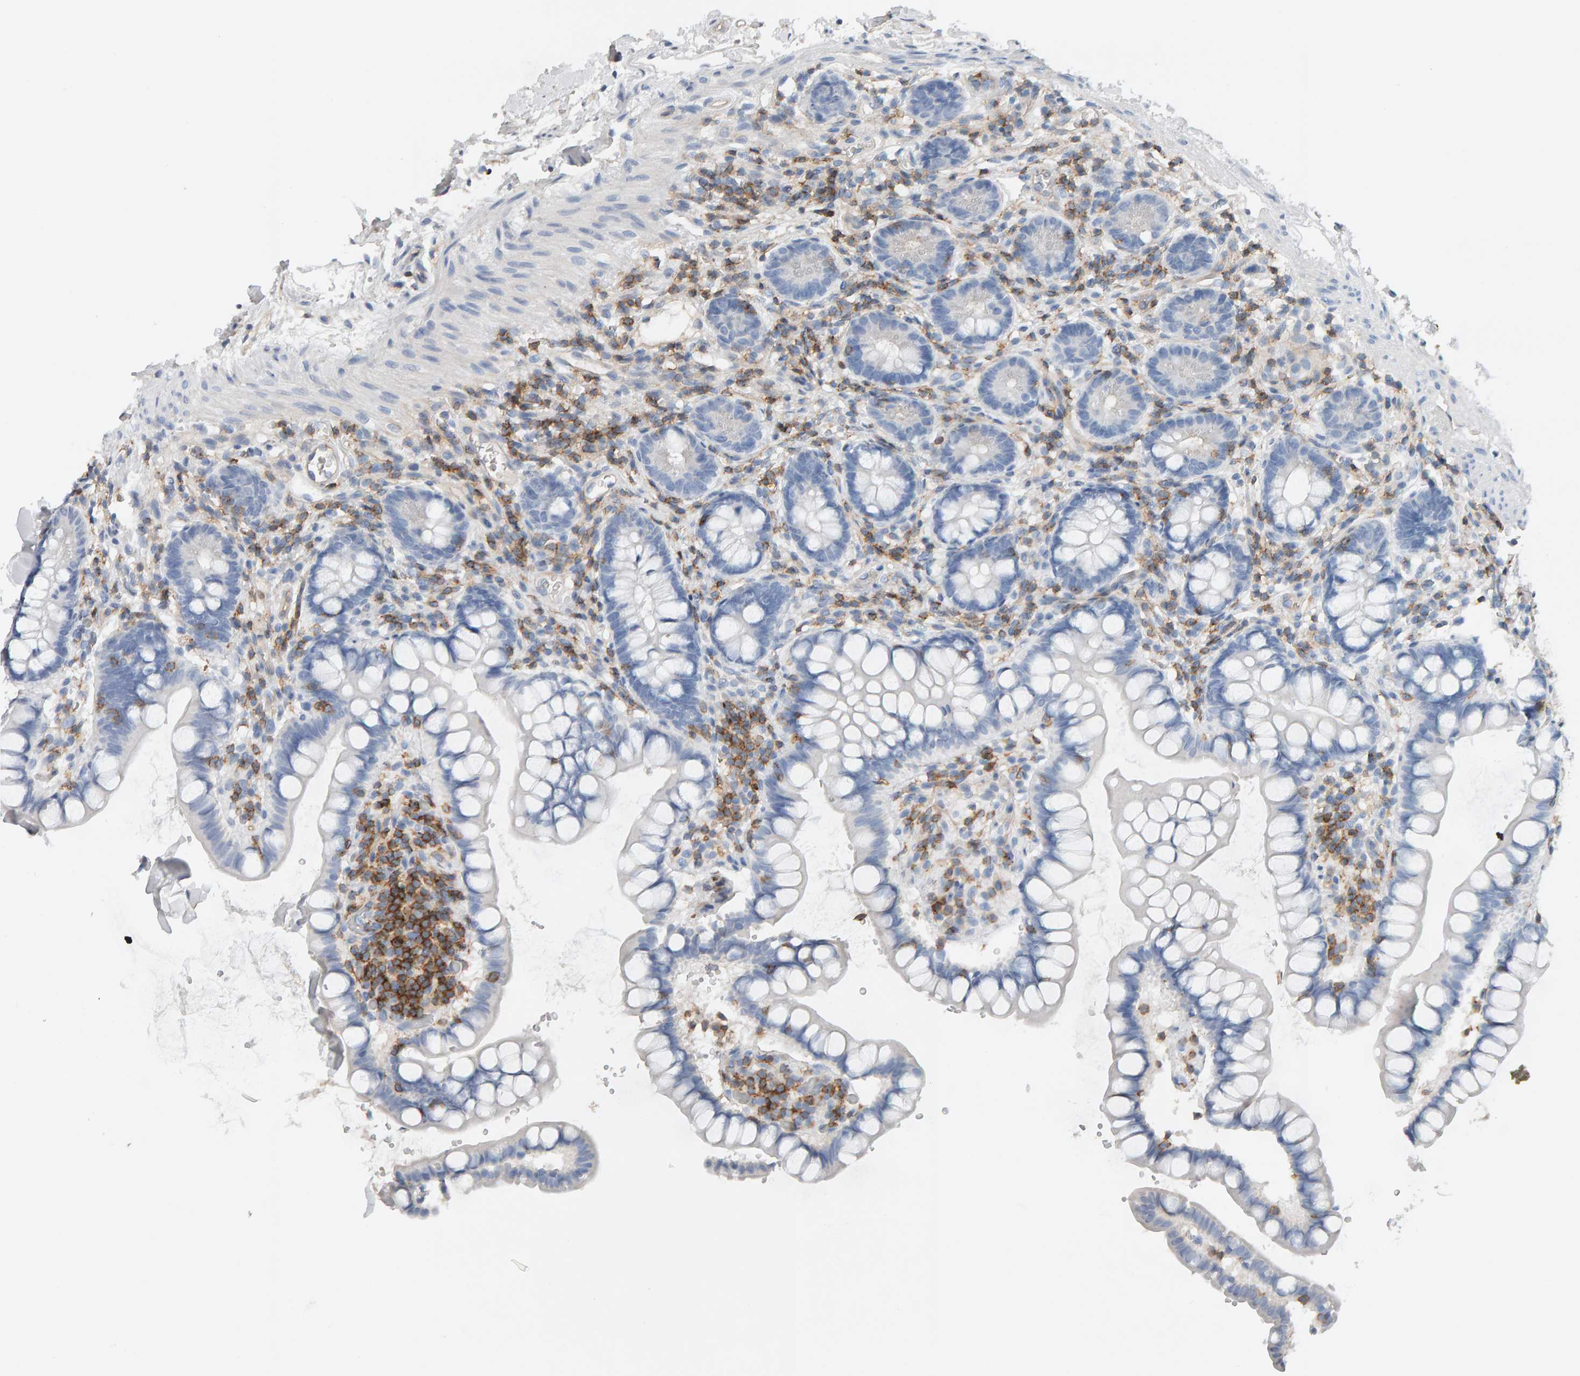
{"staining": {"intensity": "negative", "quantity": "none", "location": "none"}, "tissue": "small intestine", "cell_type": "Glandular cells", "image_type": "normal", "snomed": [{"axis": "morphology", "description": "Normal tissue, NOS"}, {"axis": "topography", "description": "Smooth muscle"}, {"axis": "topography", "description": "Small intestine"}], "caption": "Immunohistochemistry (IHC) photomicrograph of benign small intestine: human small intestine stained with DAB displays no significant protein staining in glandular cells. (Brightfield microscopy of DAB (3,3'-diaminobenzidine) immunohistochemistry (IHC) at high magnification).", "gene": "FYN", "patient": {"sex": "female", "age": 84}}